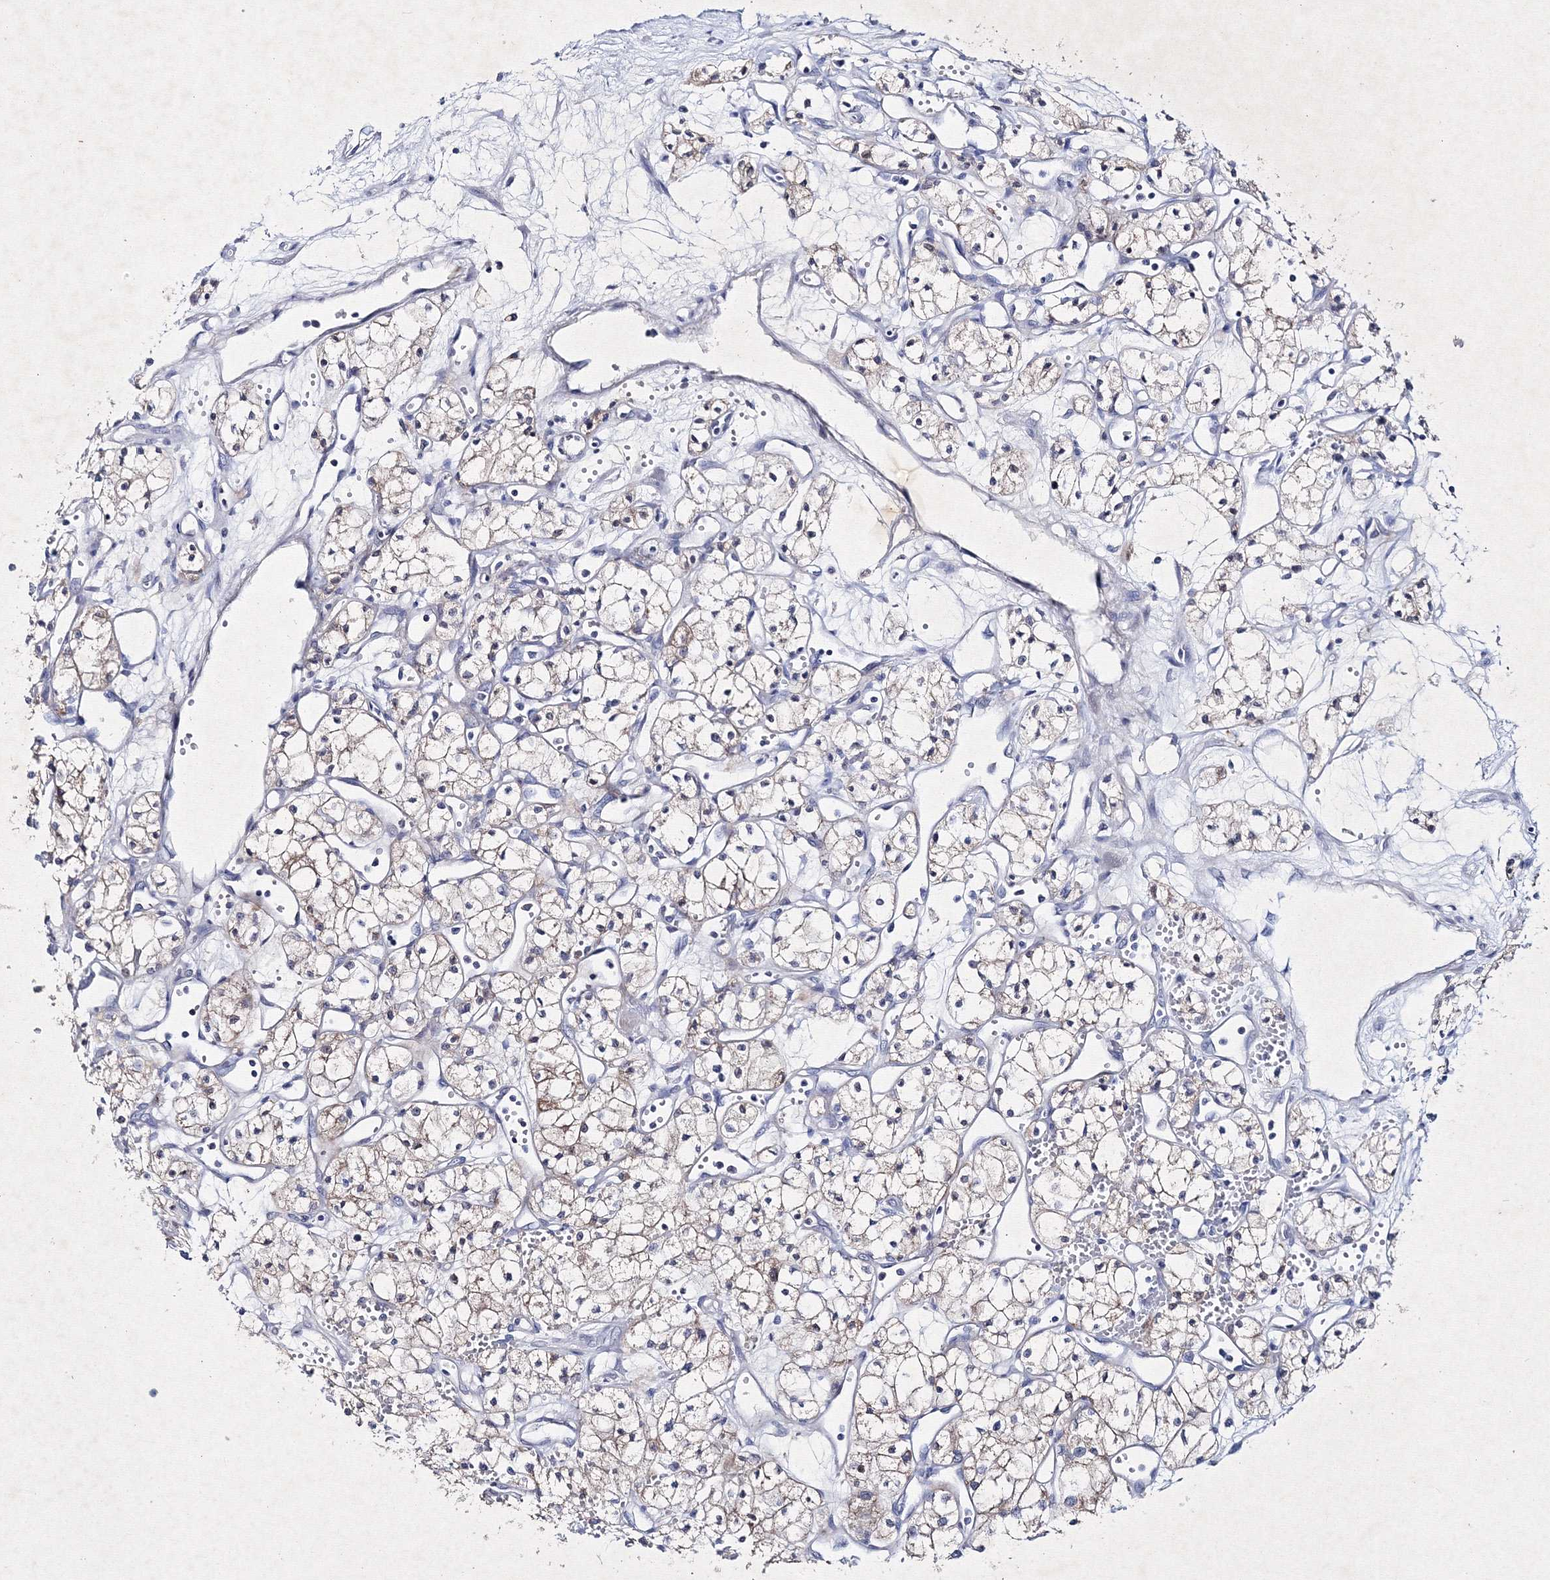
{"staining": {"intensity": "weak", "quantity": "<25%", "location": "cytoplasmic/membranous"}, "tissue": "renal cancer", "cell_type": "Tumor cells", "image_type": "cancer", "snomed": [{"axis": "morphology", "description": "Adenocarcinoma, NOS"}, {"axis": "topography", "description": "Kidney"}], "caption": "The photomicrograph reveals no significant positivity in tumor cells of adenocarcinoma (renal). (Stains: DAB (3,3'-diaminobenzidine) immunohistochemistry with hematoxylin counter stain, Microscopy: brightfield microscopy at high magnification).", "gene": "SMIM29", "patient": {"sex": "male", "age": 59}}